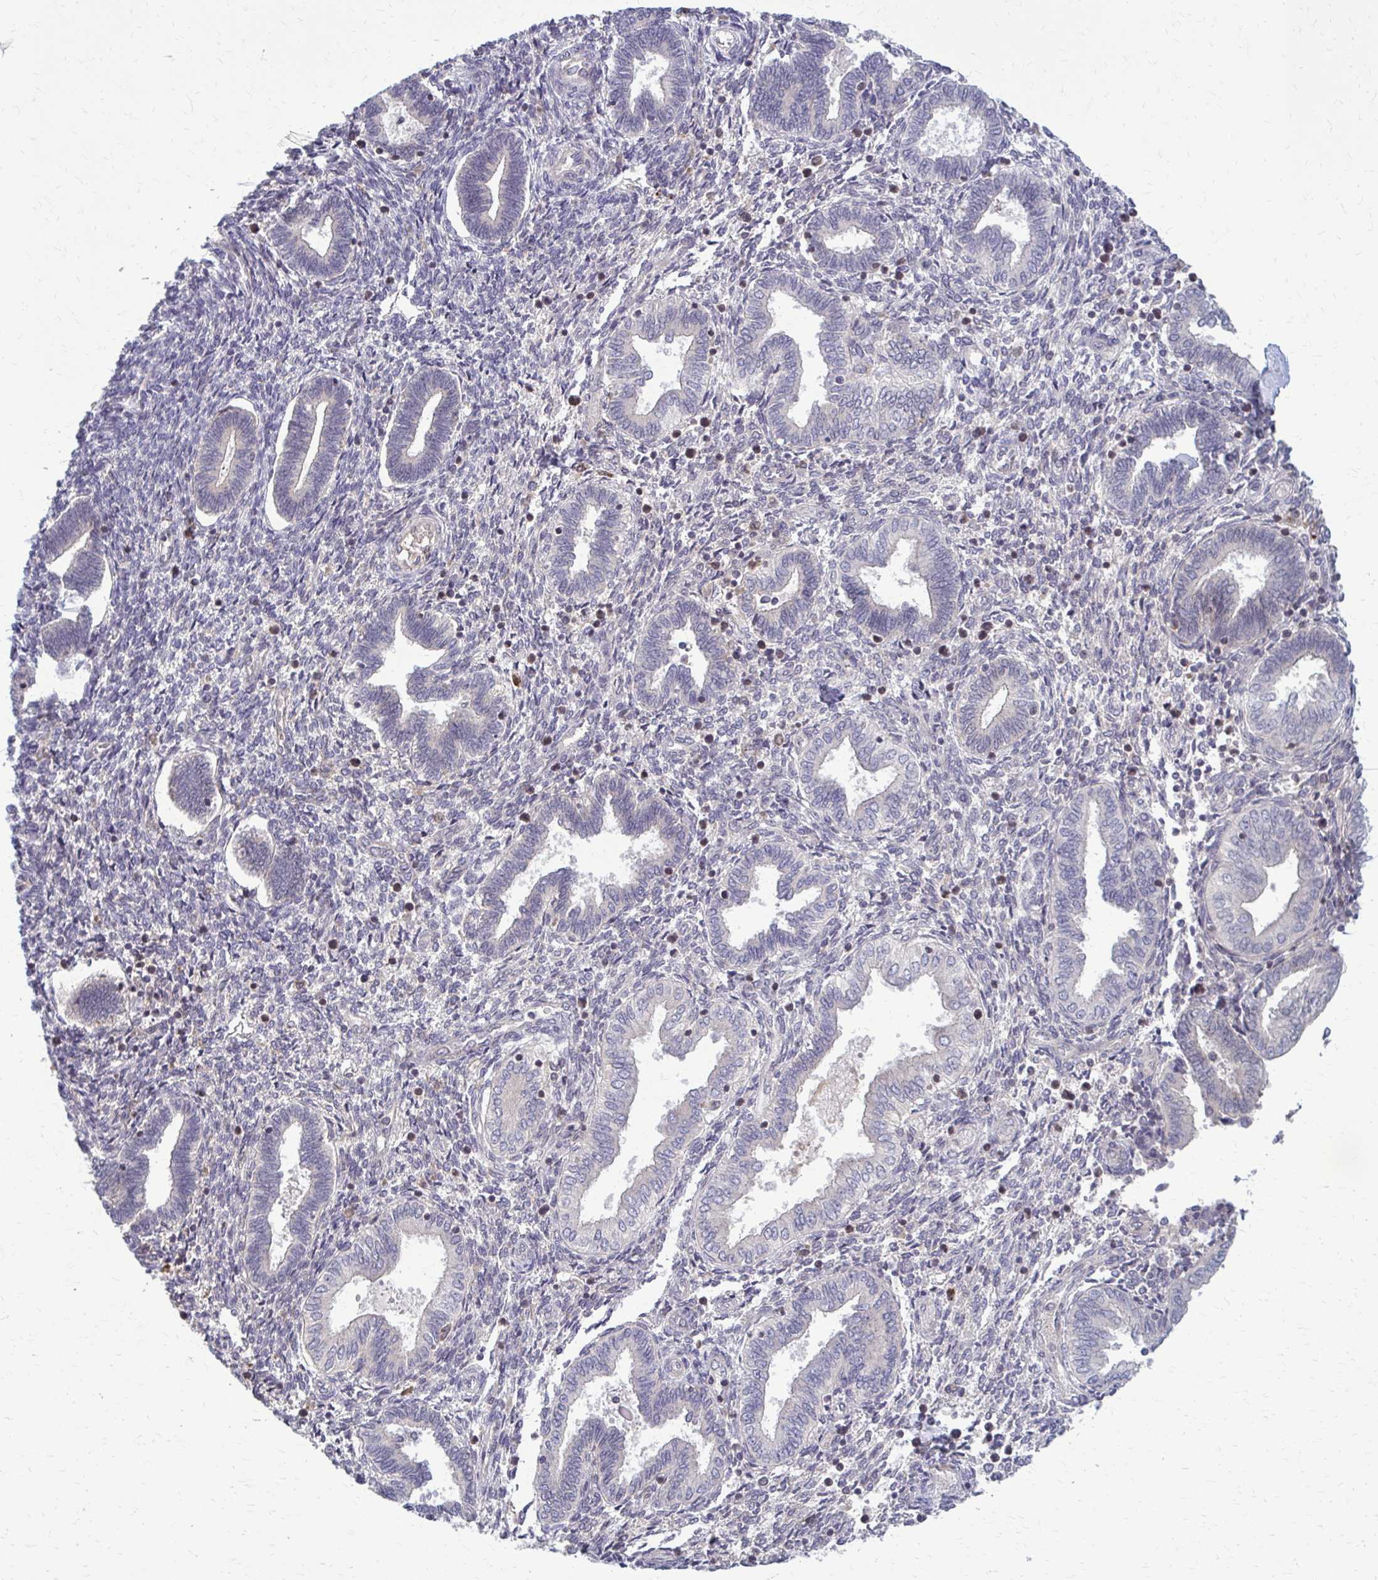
{"staining": {"intensity": "negative", "quantity": "none", "location": "none"}, "tissue": "endometrium", "cell_type": "Cells in endometrial stroma", "image_type": "normal", "snomed": [{"axis": "morphology", "description": "Normal tissue, NOS"}, {"axis": "topography", "description": "Endometrium"}], "caption": "Immunohistochemical staining of benign endometrium shows no significant expression in cells in endometrial stroma.", "gene": "MCRIP2", "patient": {"sex": "female", "age": 42}}